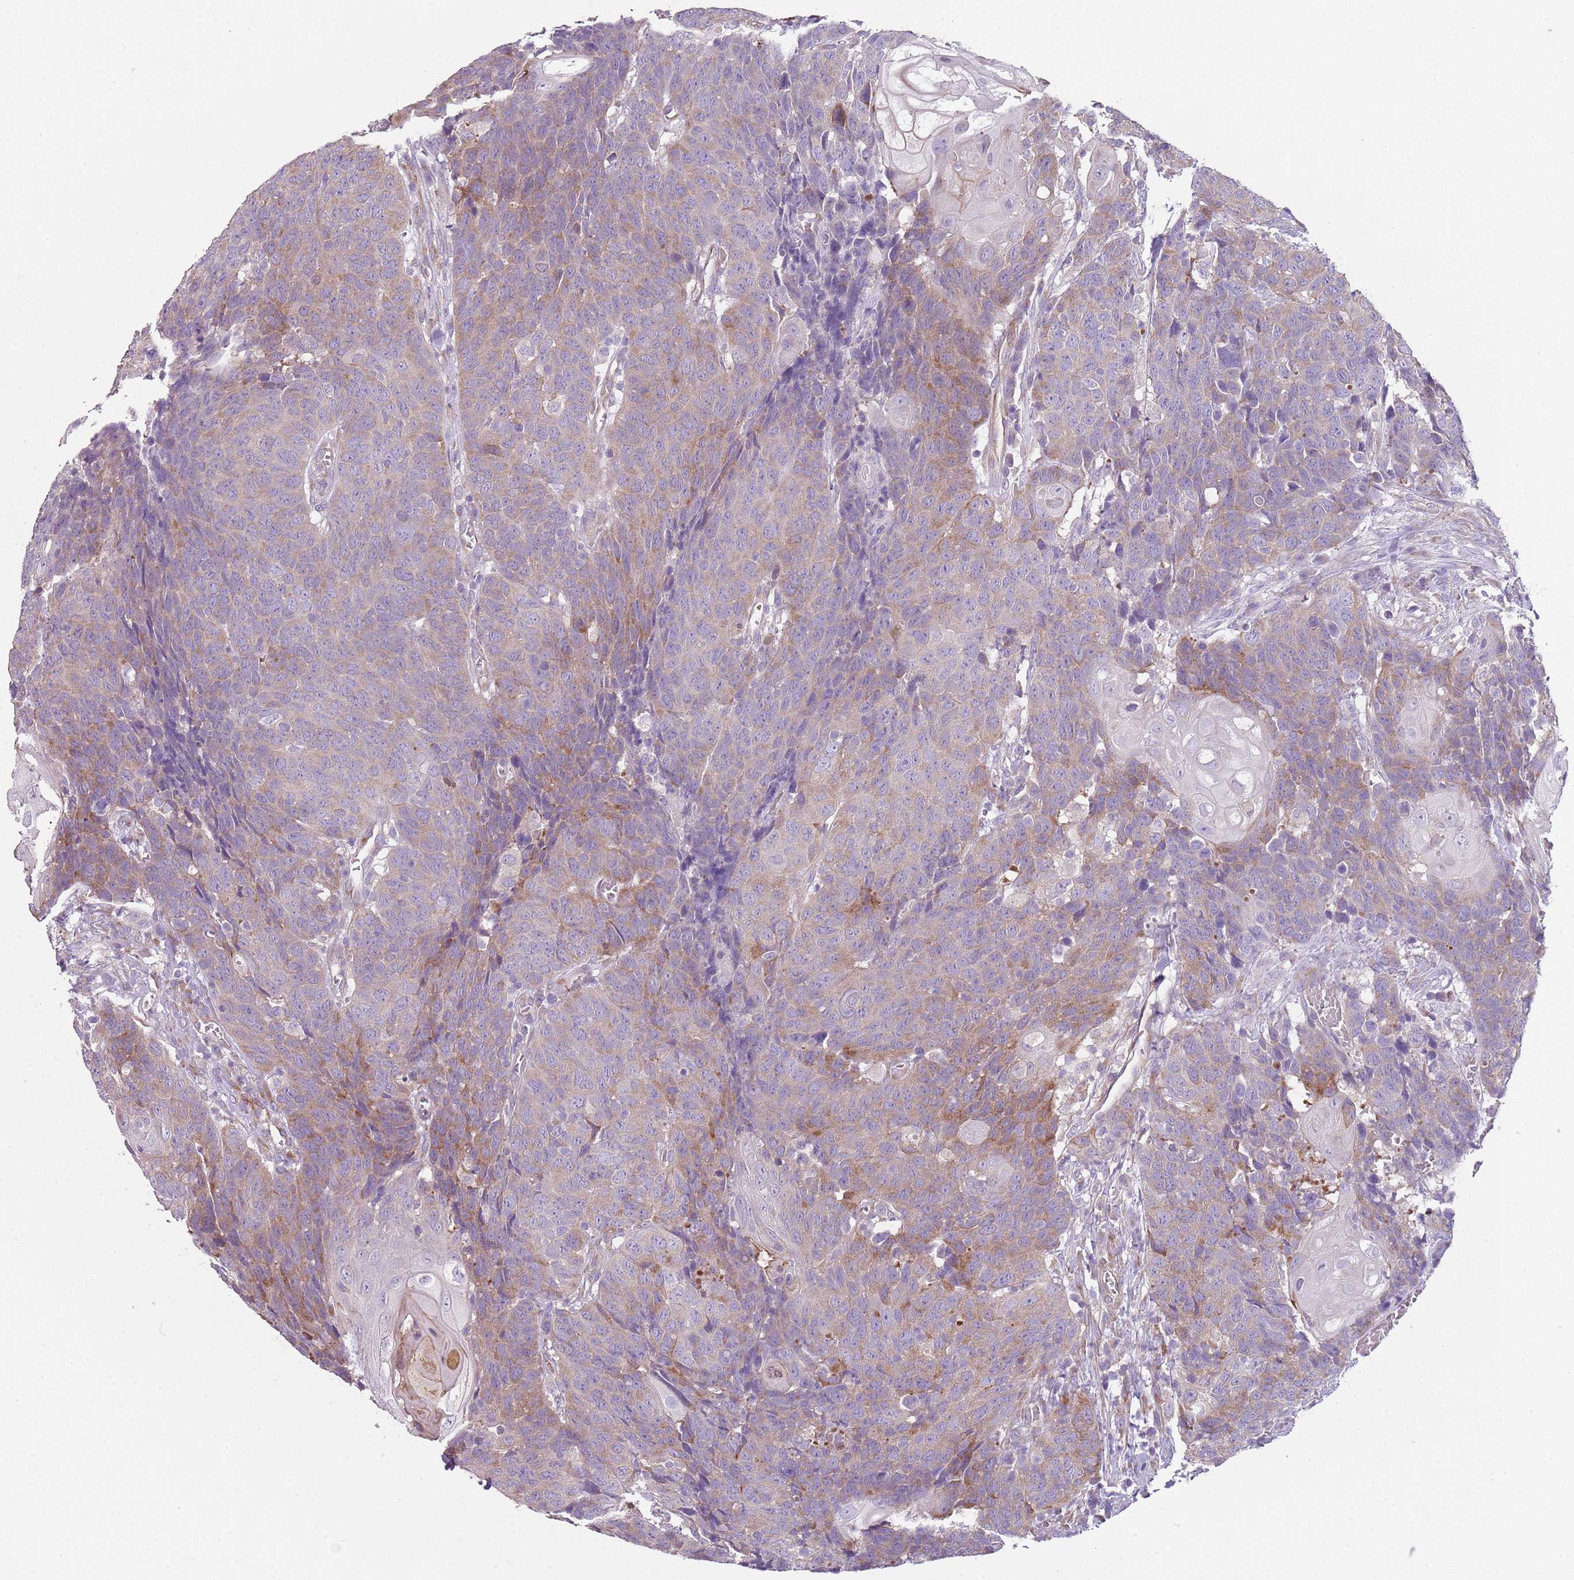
{"staining": {"intensity": "weak", "quantity": "25%-75%", "location": "cytoplasmic/membranous"}, "tissue": "head and neck cancer", "cell_type": "Tumor cells", "image_type": "cancer", "snomed": [{"axis": "morphology", "description": "Squamous cell carcinoma, NOS"}, {"axis": "topography", "description": "Head-Neck"}], "caption": "An image of human head and neck cancer stained for a protein demonstrates weak cytoplasmic/membranous brown staining in tumor cells.", "gene": "ZNF583", "patient": {"sex": "male", "age": 66}}